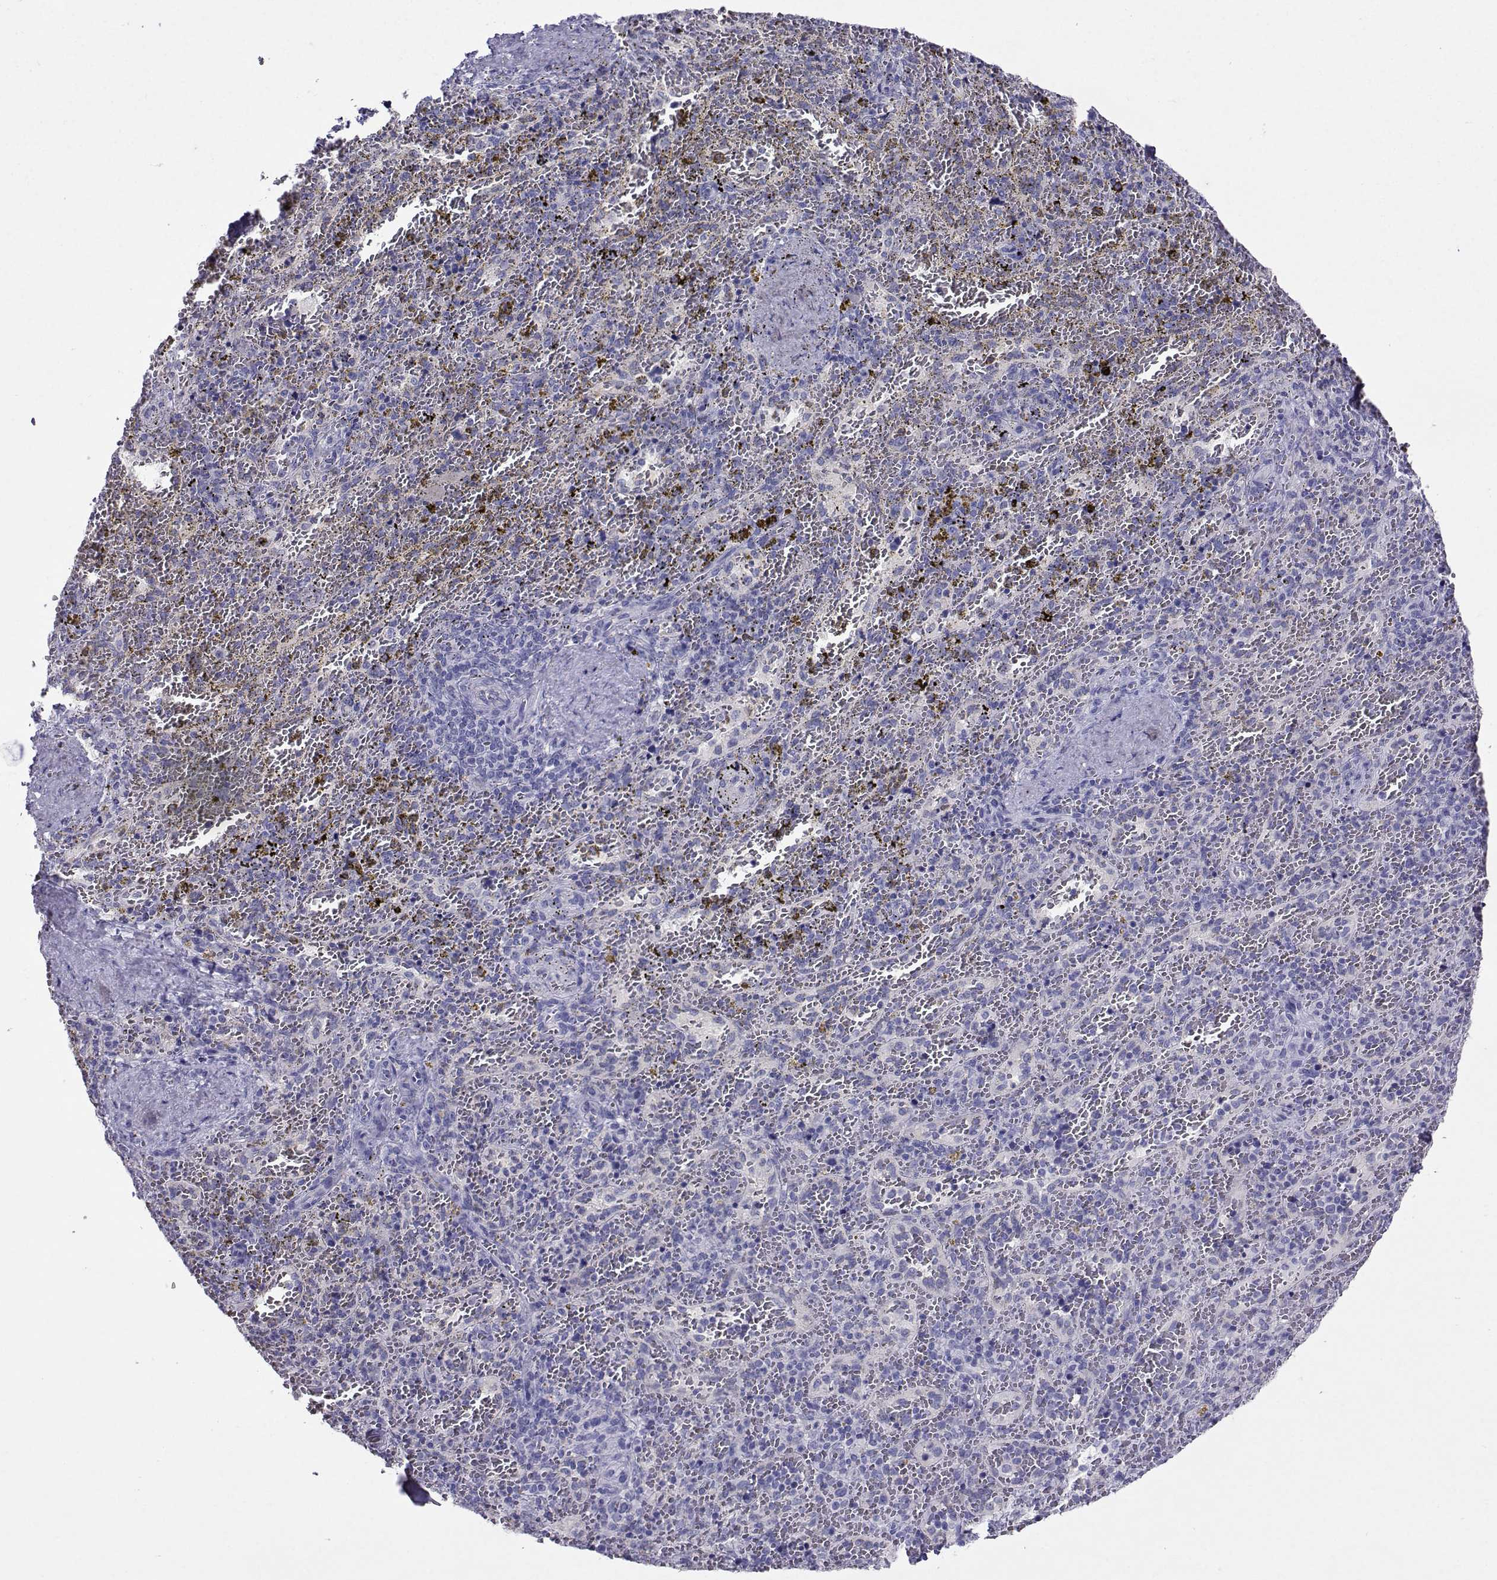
{"staining": {"intensity": "negative", "quantity": "none", "location": "none"}, "tissue": "spleen", "cell_type": "Cells in red pulp", "image_type": "normal", "snomed": [{"axis": "morphology", "description": "Normal tissue, NOS"}, {"axis": "topography", "description": "Spleen"}], "caption": "Normal spleen was stained to show a protein in brown. There is no significant staining in cells in red pulp. (Brightfield microscopy of DAB (3,3'-diaminobenzidine) immunohistochemistry (IHC) at high magnification).", "gene": "CLUL1", "patient": {"sex": "female", "age": 50}}